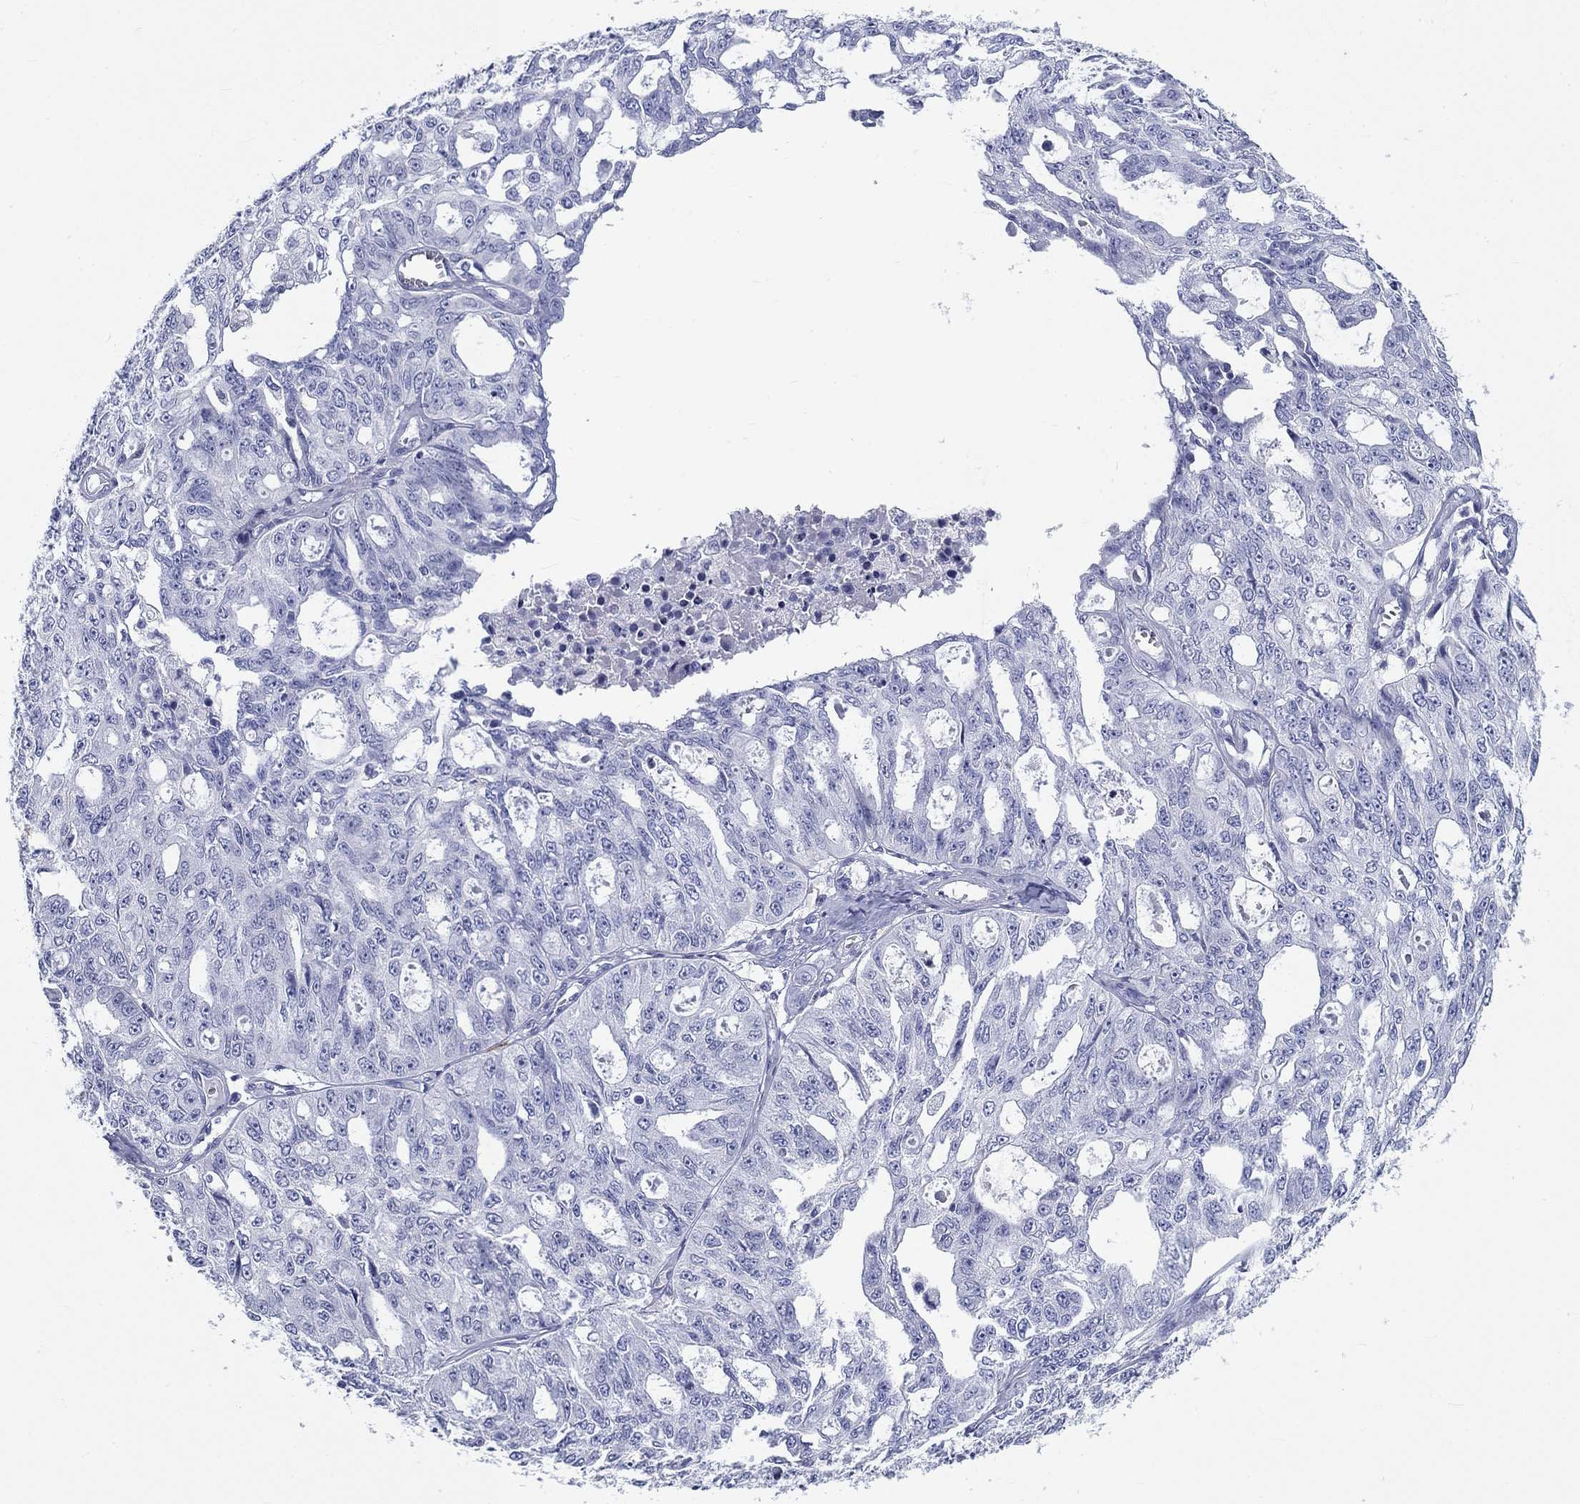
{"staining": {"intensity": "negative", "quantity": "none", "location": "none"}, "tissue": "ovarian cancer", "cell_type": "Tumor cells", "image_type": "cancer", "snomed": [{"axis": "morphology", "description": "Carcinoma, endometroid"}, {"axis": "topography", "description": "Ovary"}], "caption": "This is a histopathology image of immunohistochemistry (IHC) staining of endometroid carcinoma (ovarian), which shows no expression in tumor cells.", "gene": "CD40LG", "patient": {"sex": "female", "age": 65}}